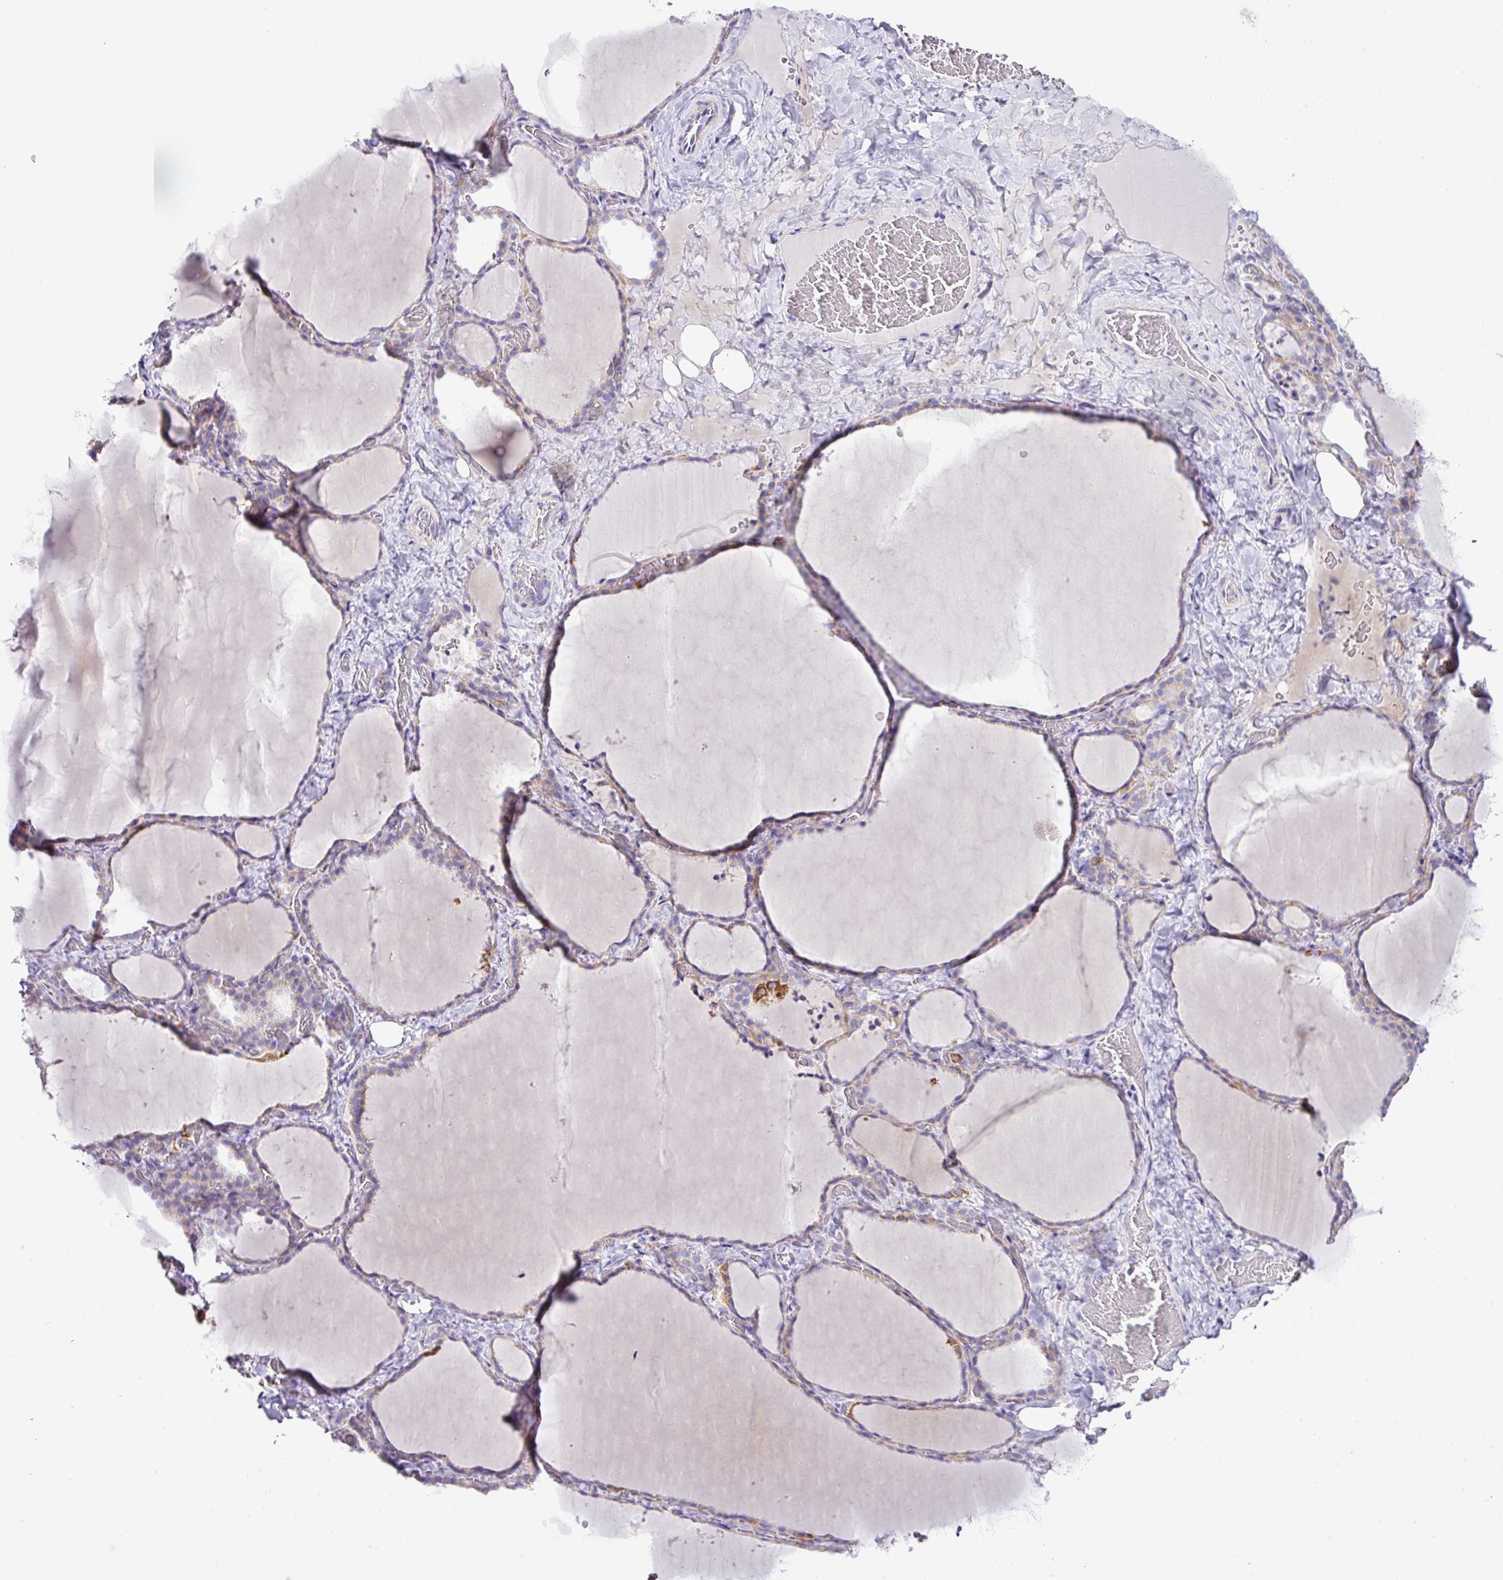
{"staining": {"intensity": "weak", "quantity": "25%-75%", "location": "cytoplasmic/membranous"}, "tissue": "thyroid gland", "cell_type": "Glandular cells", "image_type": "normal", "snomed": [{"axis": "morphology", "description": "Normal tissue, NOS"}, {"axis": "topography", "description": "Thyroid gland"}], "caption": "IHC of benign thyroid gland exhibits low levels of weak cytoplasmic/membranous expression in approximately 25%-75% of glandular cells. The staining was performed using DAB to visualize the protein expression in brown, while the nuclei were stained in blue with hematoxylin (Magnification: 20x).", "gene": "PGAP4", "patient": {"sex": "female", "age": 22}}